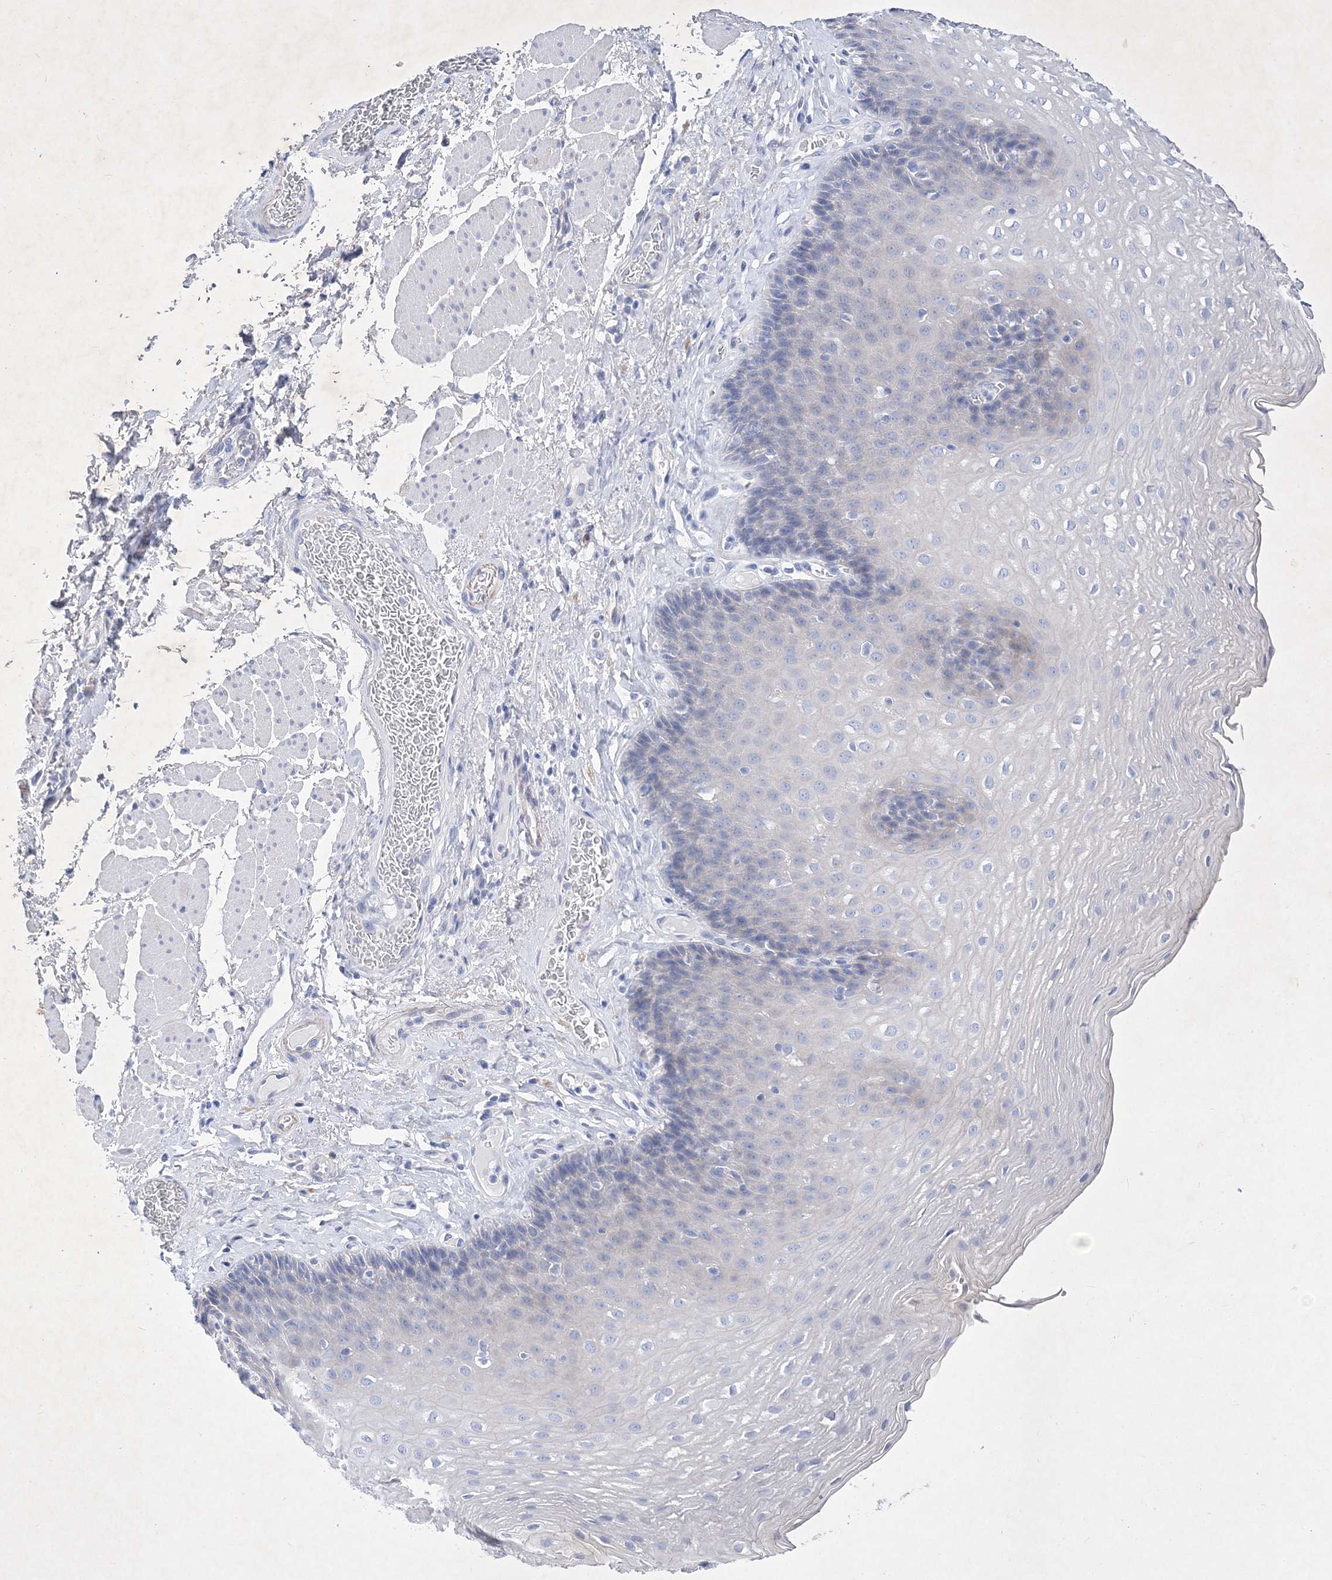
{"staining": {"intensity": "negative", "quantity": "none", "location": "none"}, "tissue": "esophagus", "cell_type": "Squamous epithelial cells", "image_type": "normal", "snomed": [{"axis": "morphology", "description": "Normal tissue, NOS"}, {"axis": "topography", "description": "Esophagus"}], "caption": "A micrograph of esophagus stained for a protein shows no brown staining in squamous epithelial cells. (DAB (3,3'-diaminobenzidine) immunohistochemistry (IHC), high magnification).", "gene": "GPN1", "patient": {"sex": "female", "age": 66}}